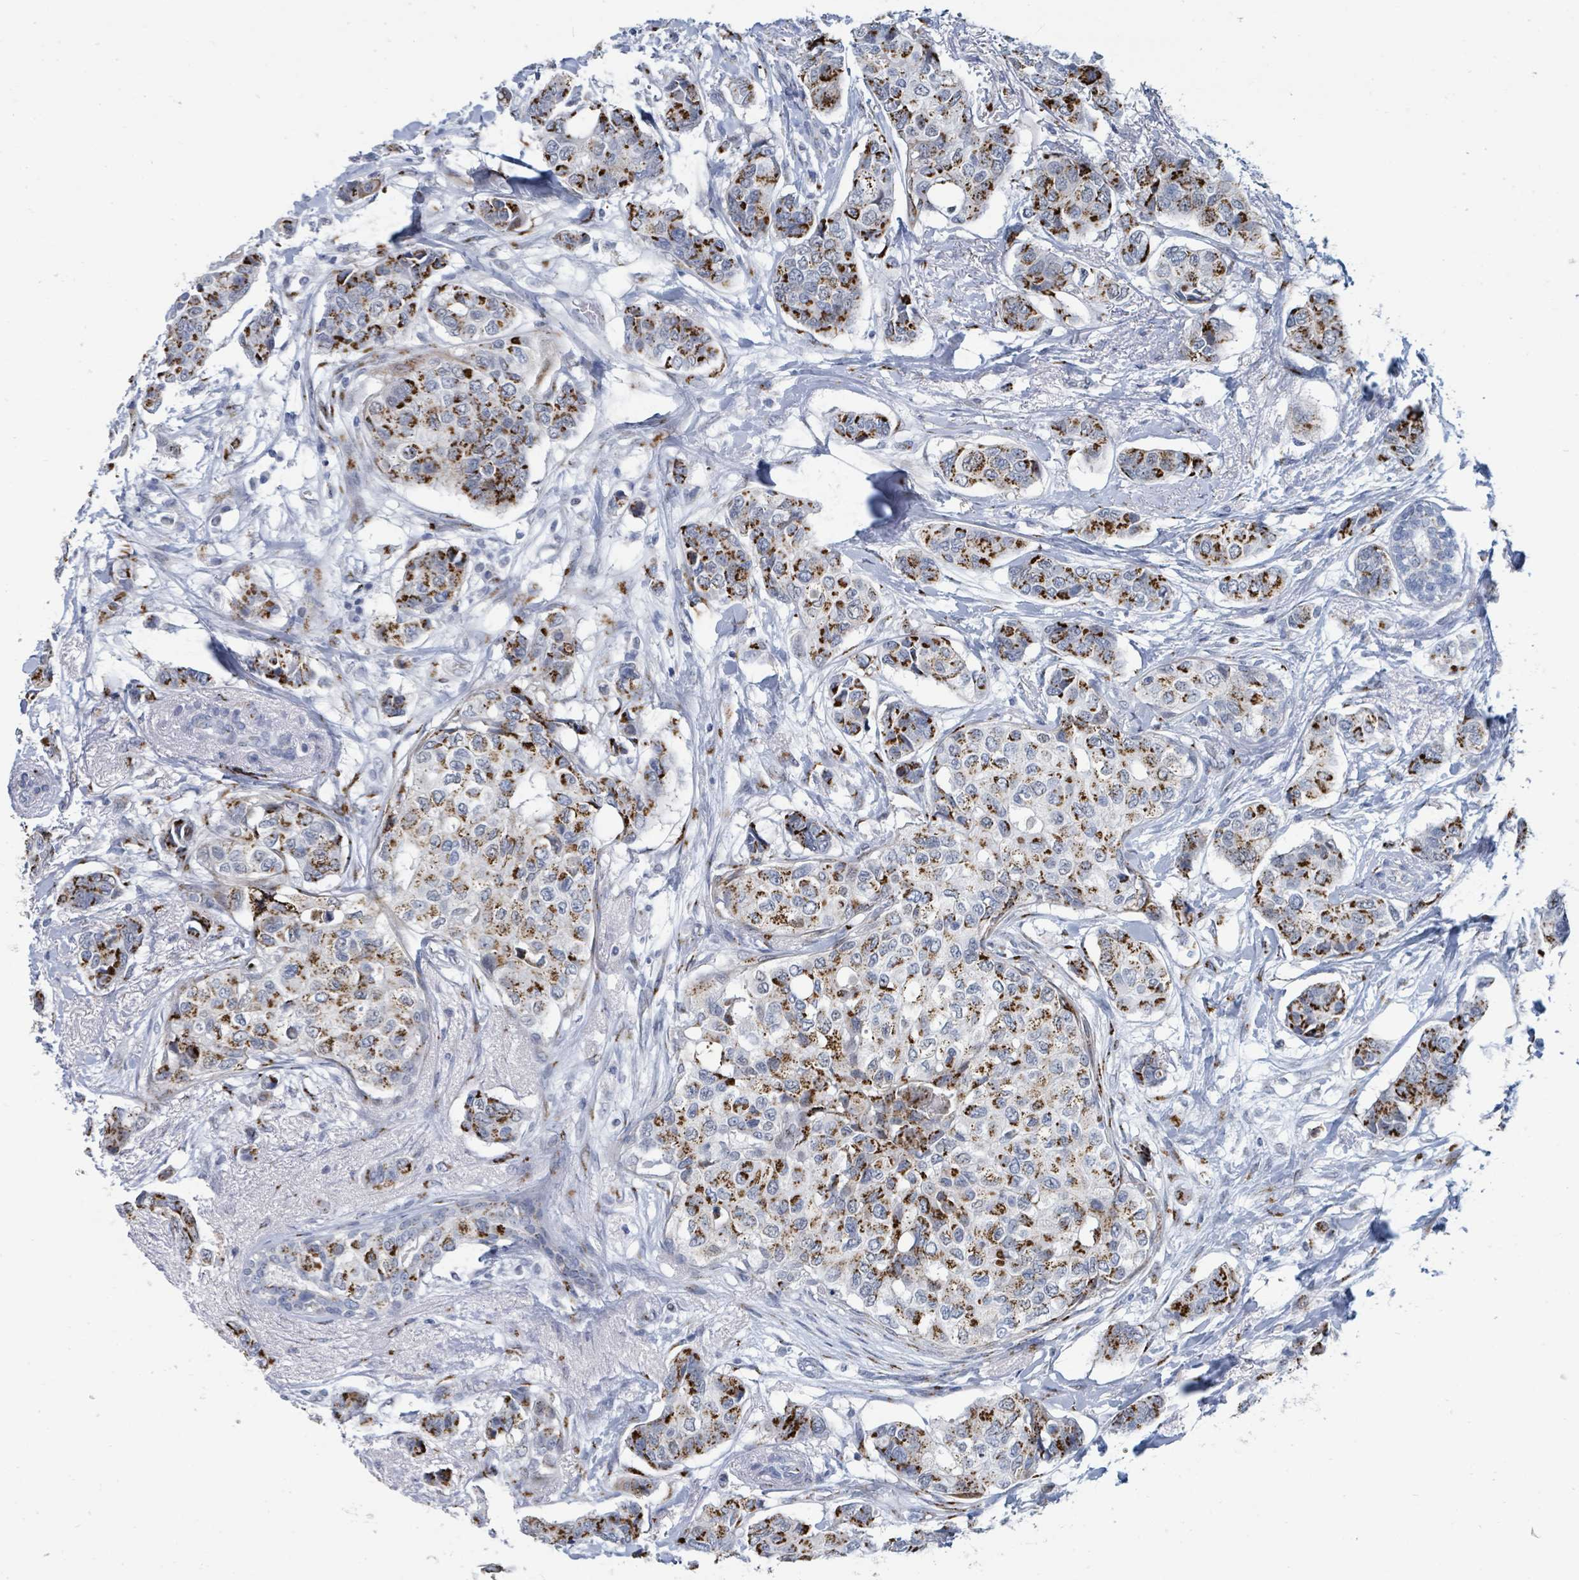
{"staining": {"intensity": "strong", "quantity": "25%-75%", "location": "cytoplasmic/membranous"}, "tissue": "breast cancer", "cell_type": "Tumor cells", "image_type": "cancer", "snomed": [{"axis": "morphology", "description": "Lobular carcinoma"}, {"axis": "topography", "description": "Breast"}], "caption": "IHC photomicrograph of neoplastic tissue: human breast lobular carcinoma stained using IHC demonstrates high levels of strong protein expression localized specifically in the cytoplasmic/membranous of tumor cells, appearing as a cytoplasmic/membranous brown color.", "gene": "DCAF5", "patient": {"sex": "female", "age": 51}}